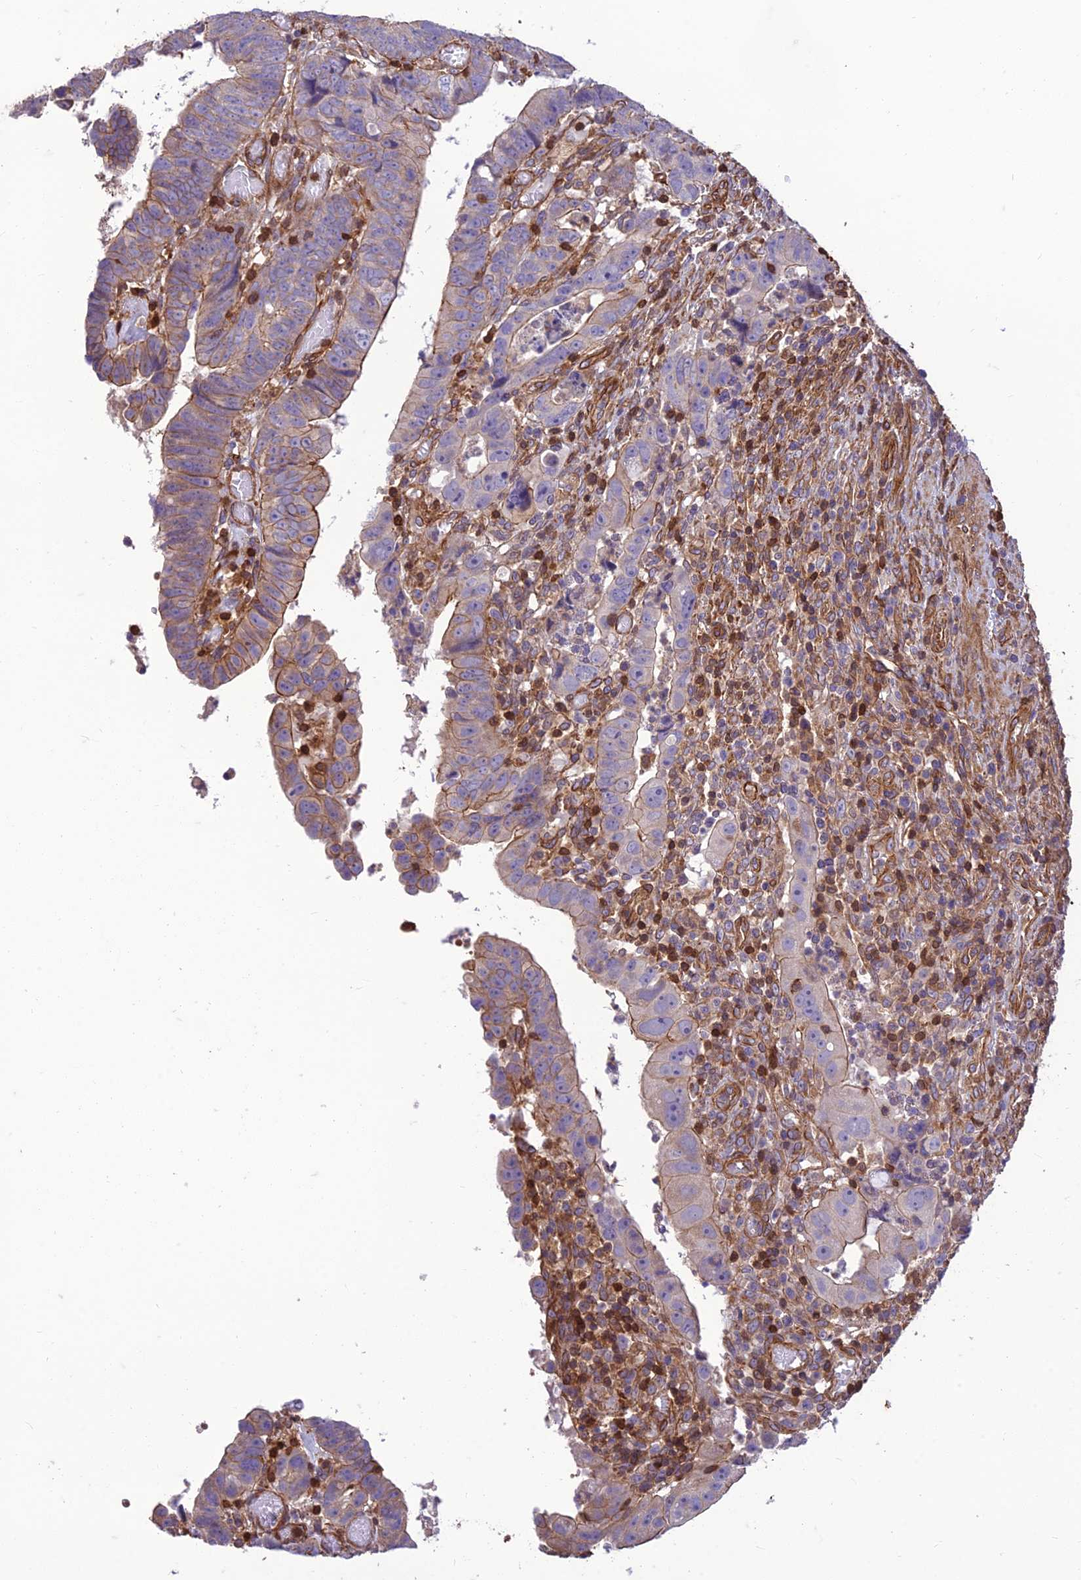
{"staining": {"intensity": "moderate", "quantity": "<25%", "location": "cytoplasmic/membranous"}, "tissue": "colorectal cancer", "cell_type": "Tumor cells", "image_type": "cancer", "snomed": [{"axis": "morphology", "description": "Normal tissue, NOS"}, {"axis": "morphology", "description": "Adenocarcinoma, NOS"}, {"axis": "topography", "description": "Rectum"}], "caption": "A brown stain shows moderate cytoplasmic/membranous expression of a protein in colorectal cancer tumor cells. Using DAB (brown) and hematoxylin (blue) stains, captured at high magnification using brightfield microscopy.", "gene": "HPSE2", "patient": {"sex": "female", "age": 65}}